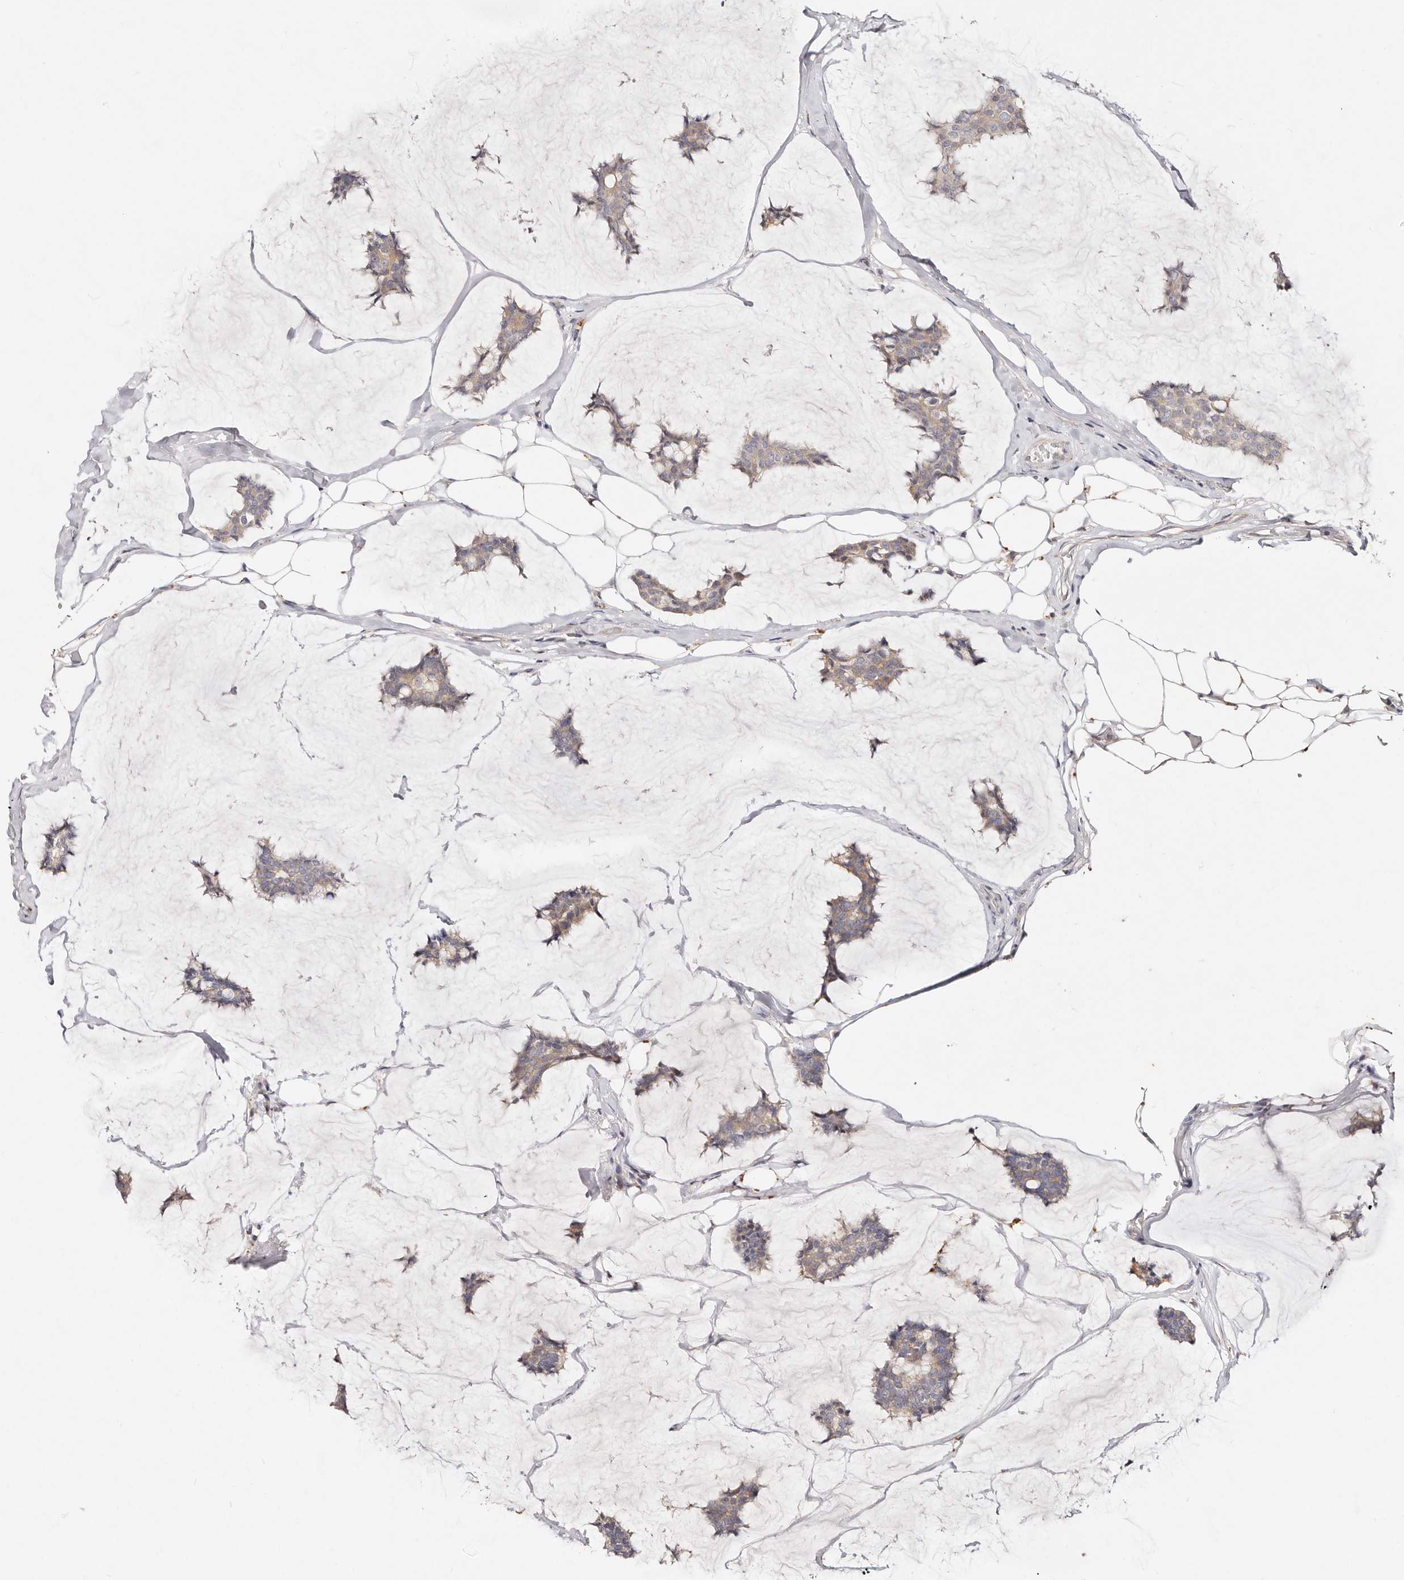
{"staining": {"intensity": "weak", "quantity": "25%-75%", "location": "cytoplasmic/membranous"}, "tissue": "breast cancer", "cell_type": "Tumor cells", "image_type": "cancer", "snomed": [{"axis": "morphology", "description": "Duct carcinoma"}, {"axis": "topography", "description": "Breast"}], "caption": "Immunohistochemical staining of breast cancer (infiltrating ductal carcinoma) reveals low levels of weak cytoplasmic/membranous protein positivity in approximately 25%-75% of tumor cells.", "gene": "VIPAS39", "patient": {"sex": "female", "age": 93}}